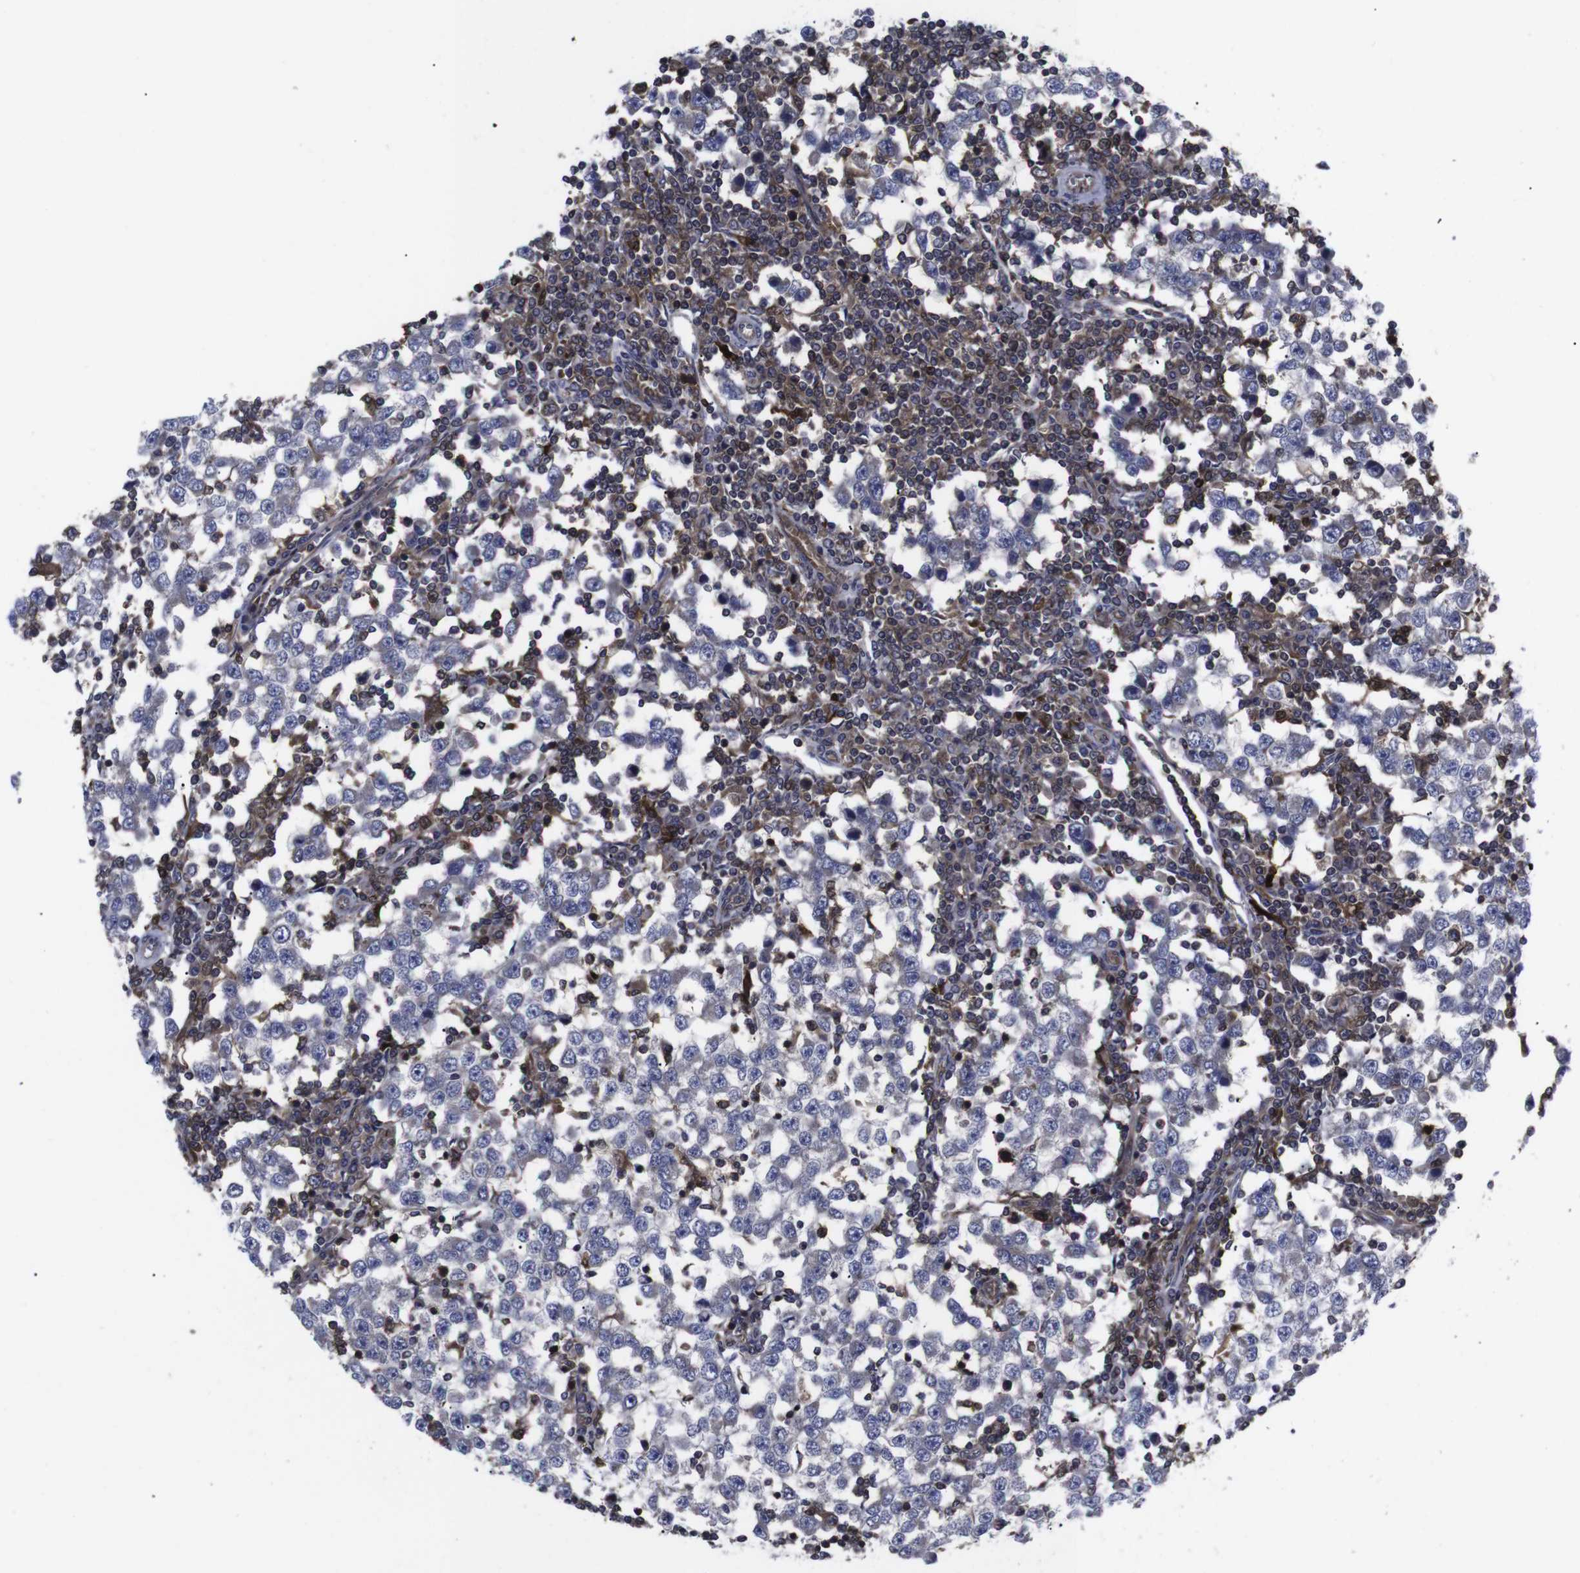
{"staining": {"intensity": "negative", "quantity": "none", "location": "none"}, "tissue": "testis cancer", "cell_type": "Tumor cells", "image_type": "cancer", "snomed": [{"axis": "morphology", "description": "Seminoma, NOS"}, {"axis": "topography", "description": "Testis"}], "caption": "The immunohistochemistry (IHC) photomicrograph has no significant expression in tumor cells of testis cancer tissue.", "gene": "HPRT1", "patient": {"sex": "male", "age": 65}}